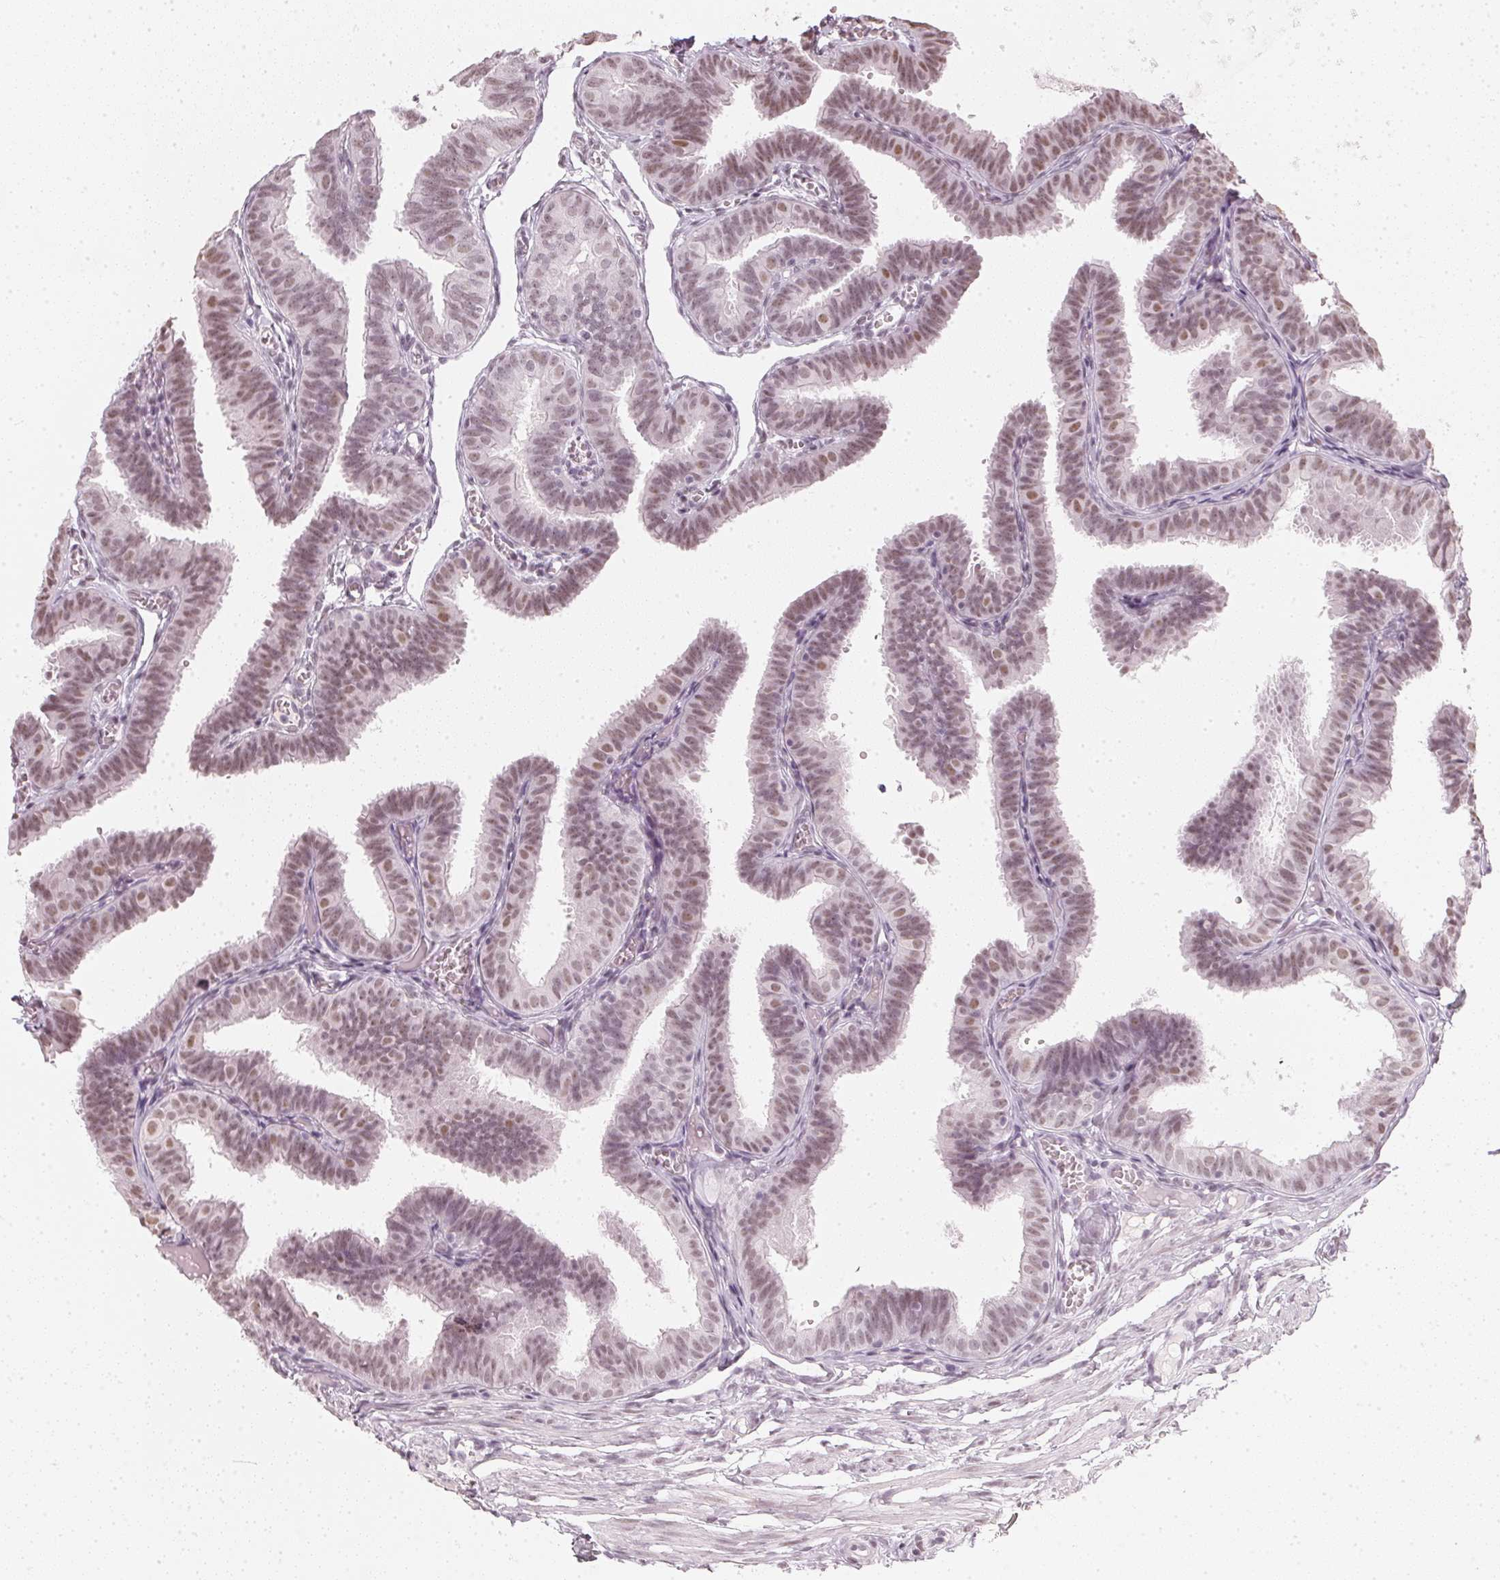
{"staining": {"intensity": "moderate", "quantity": "25%-75%", "location": "nuclear"}, "tissue": "fallopian tube", "cell_type": "Glandular cells", "image_type": "normal", "snomed": [{"axis": "morphology", "description": "Normal tissue, NOS"}, {"axis": "topography", "description": "Fallopian tube"}], "caption": "Immunohistochemistry staining of normal fallopian tube, which exhibits medium levels of moderate nuclear positivity in about 25%-75% of glandular cells indicating moderate nuclear protein staining. The staining was performed using DAB (3,3'-diaminobenzidine) (brown) for protein detection and nuclei were counterstained in hematoxylin (blue).", "gene": "DNAJC6", "patient": {"sex": "female", "age": 25}}